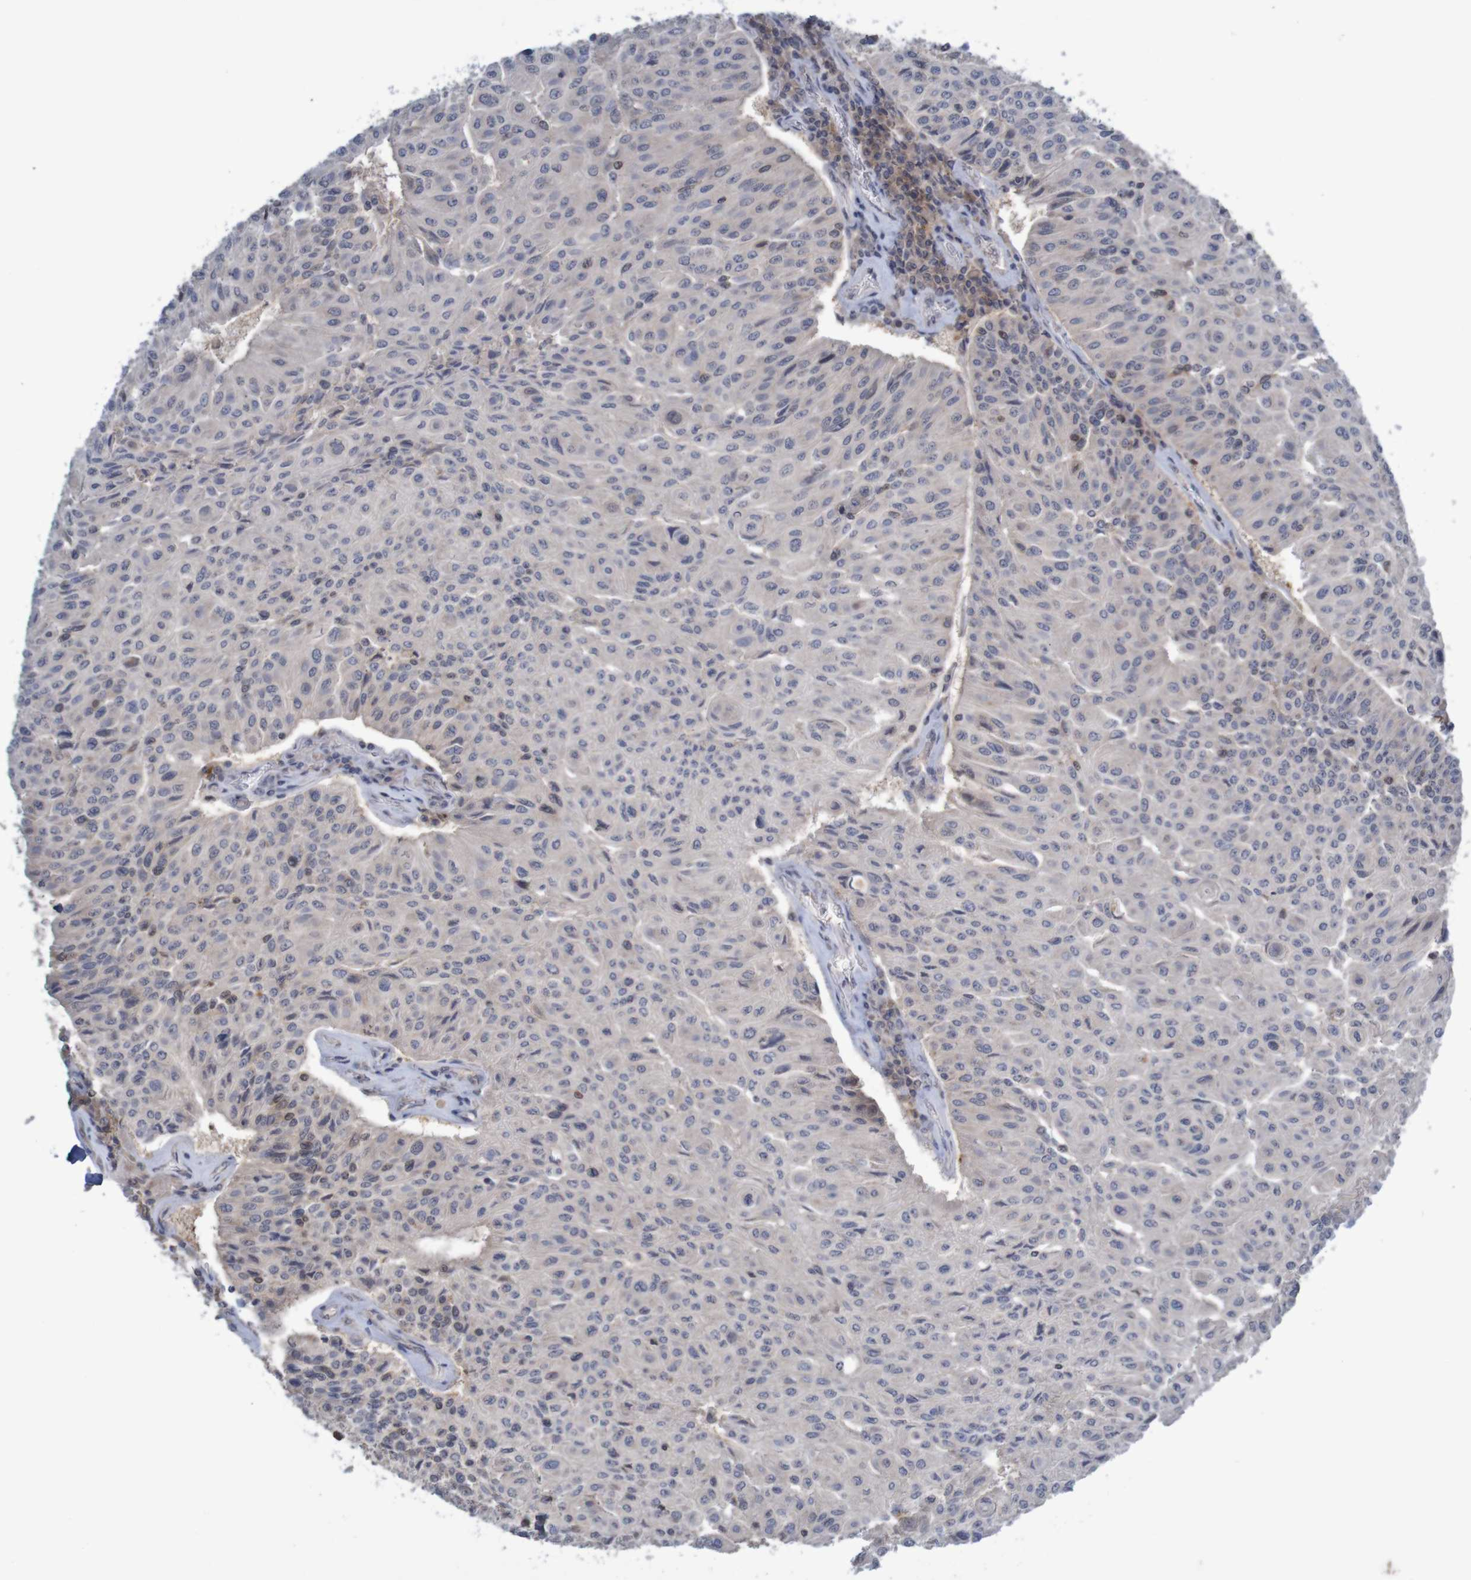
{"staining": {"intensity": "negative", "quantity": "none", "location": "none"}, "tissue": "urothelial cancer", "cell_type": "Tumor cells", "image_type": "cancer", "snomed": [{"axis": "morphology", "description": "Urothelial carcinoma, High grade"}, {"axis": "topography", "description": "Urinary bladder"}], "caption": "Immunohistochemistry image of human urothelial cancer stained for a protein (brown), which displays no staining in tumor cells. The staining is performed using DAB brown chromogen with nuclei counter-stained in using hematoxylin.", "gene": "ANKK1", "patient": {"sex": "male", "age": 66}}